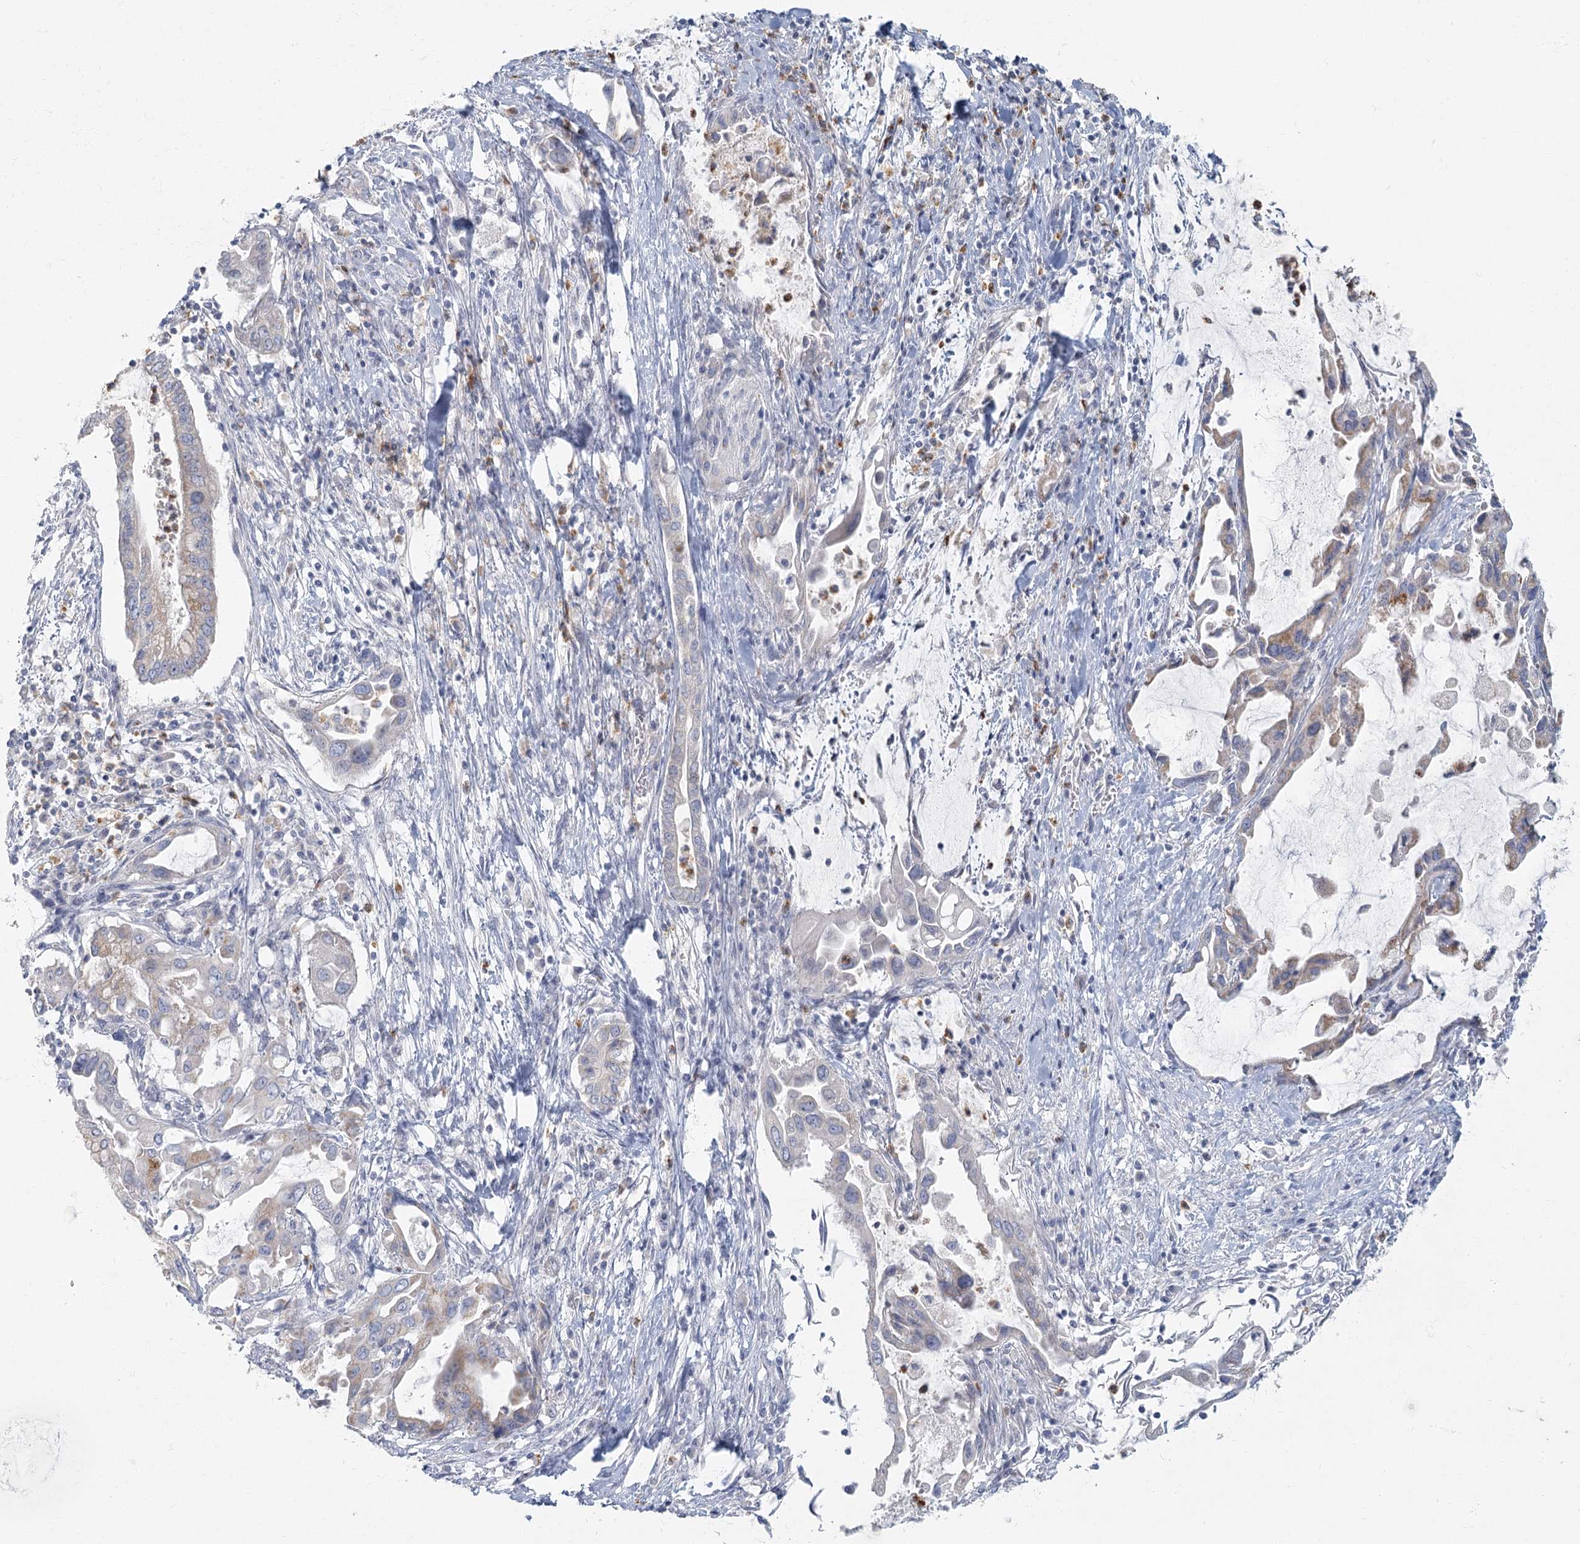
{"staining": {"intensity": "negative", "quantity": "none", "location": "none"}, "tissue": "pancreatic cancer", "cell_type": "Tumor cells", "image_type": "cancer", "snomed": [{"axis": "morphology", "description": "Adenocarcinoma, NOS"}, {"axis": "topography", "description": "Pancreas"}], "caption": "This is an IHC micrograph of human pancreatic cancer. There is no staining in tumor cells.", "gene": "FAM110C", "patient": {"sex": "female", "age": 57}}